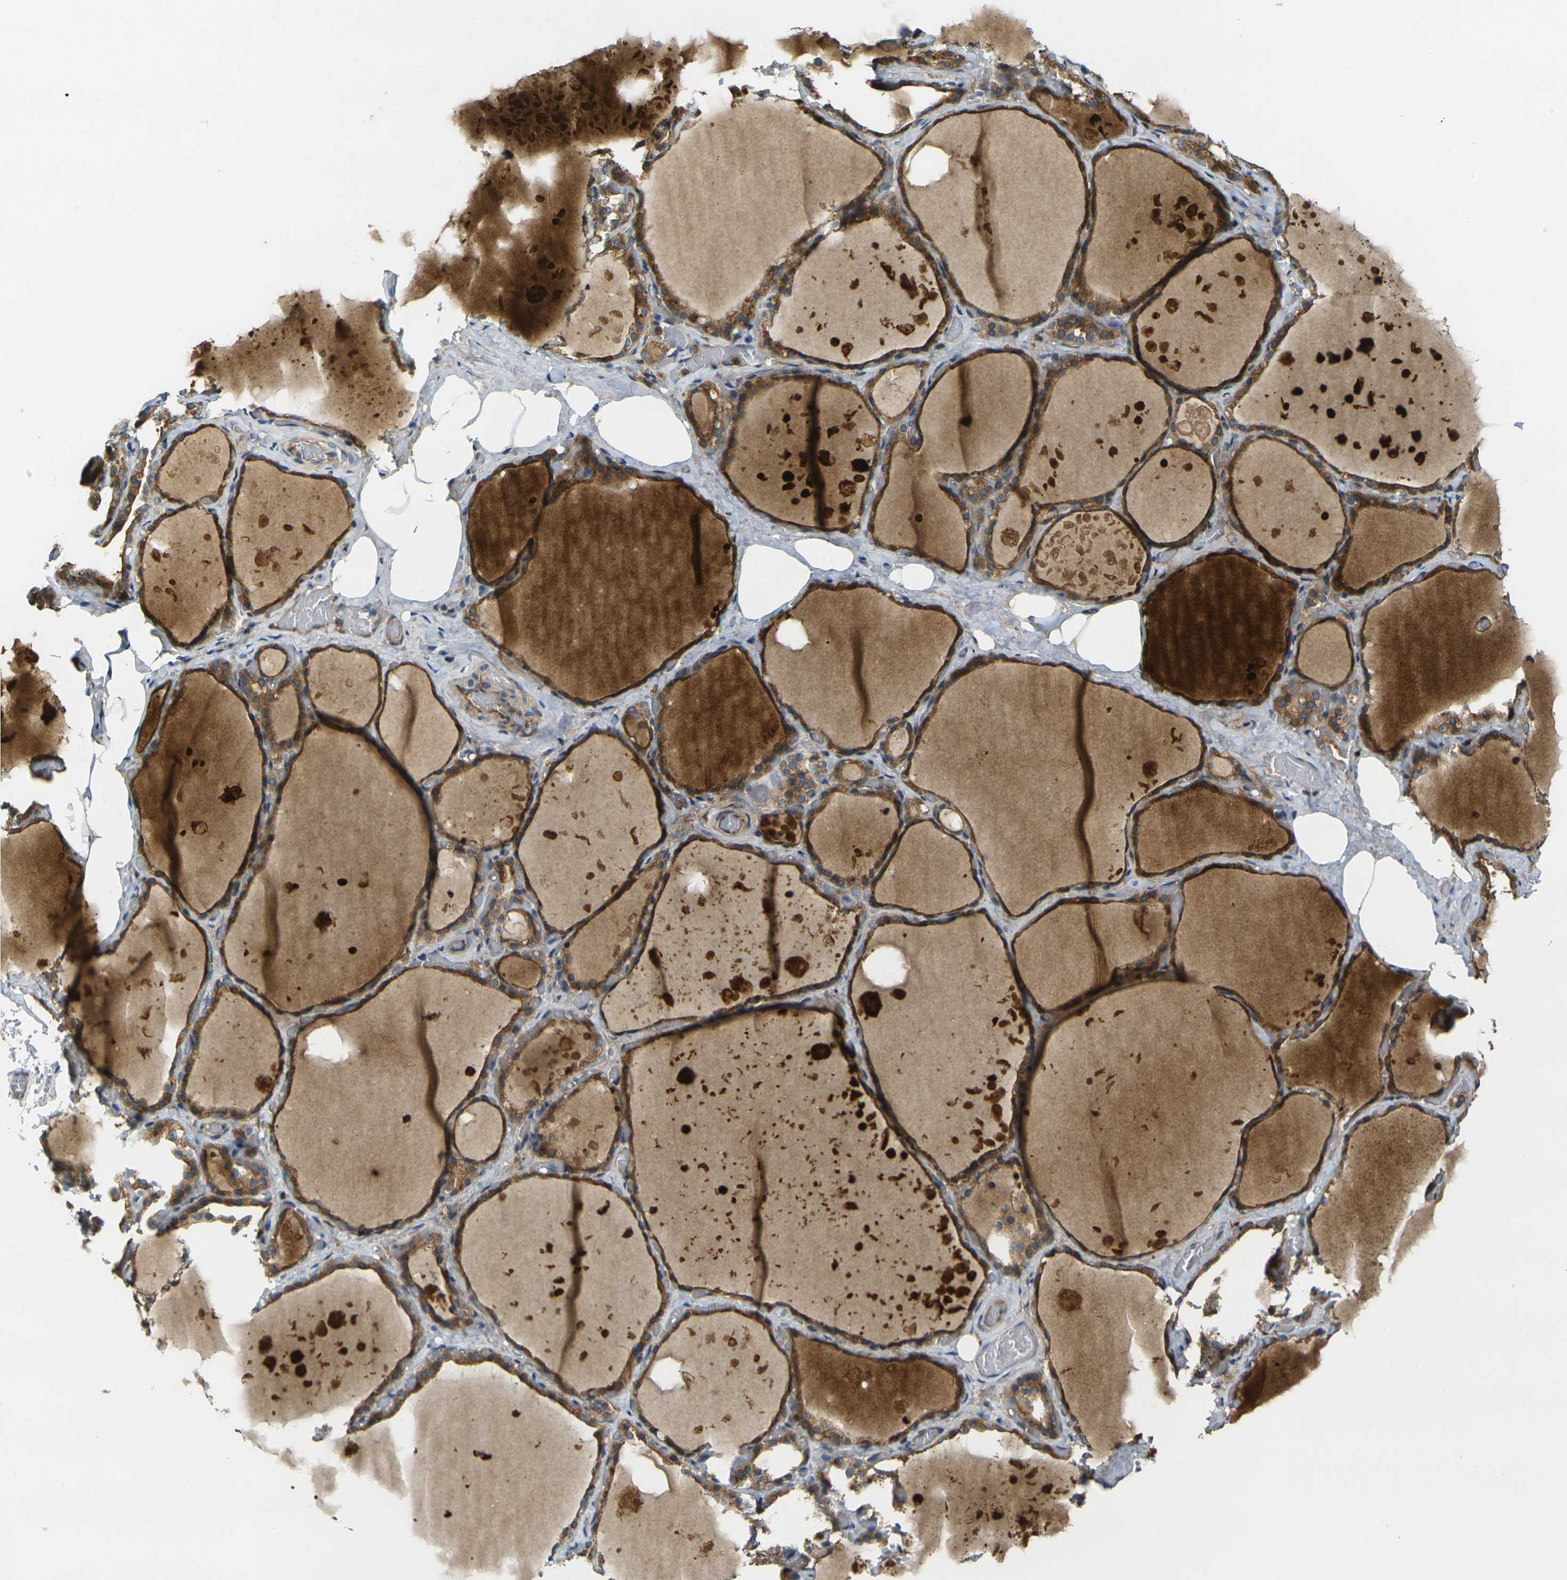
{"staining": {"intensity": "moderate", "quantity": ">75%", "location": "cytoplasmic/membranous"}, "tissue": "thyroid gland", "cell_type": "Glandular cells", "image_type": "normal", "snomed": [{"axis": "morphology", "description": "Normal tissue, NOS"}, {"axis": "topography", "description": "Thyroid gland"}], "caption": "Moderate cytoplasmic/membranous staining is seen in approximately >75% of glandular cells in benign thyroid gland. (DAB (3,3'-diaminobenzidine) IHC, brown staining for protein, blue staining for nuclei).", "gene": "FZD1", "patient": {"sex": "male", "age": 61}}